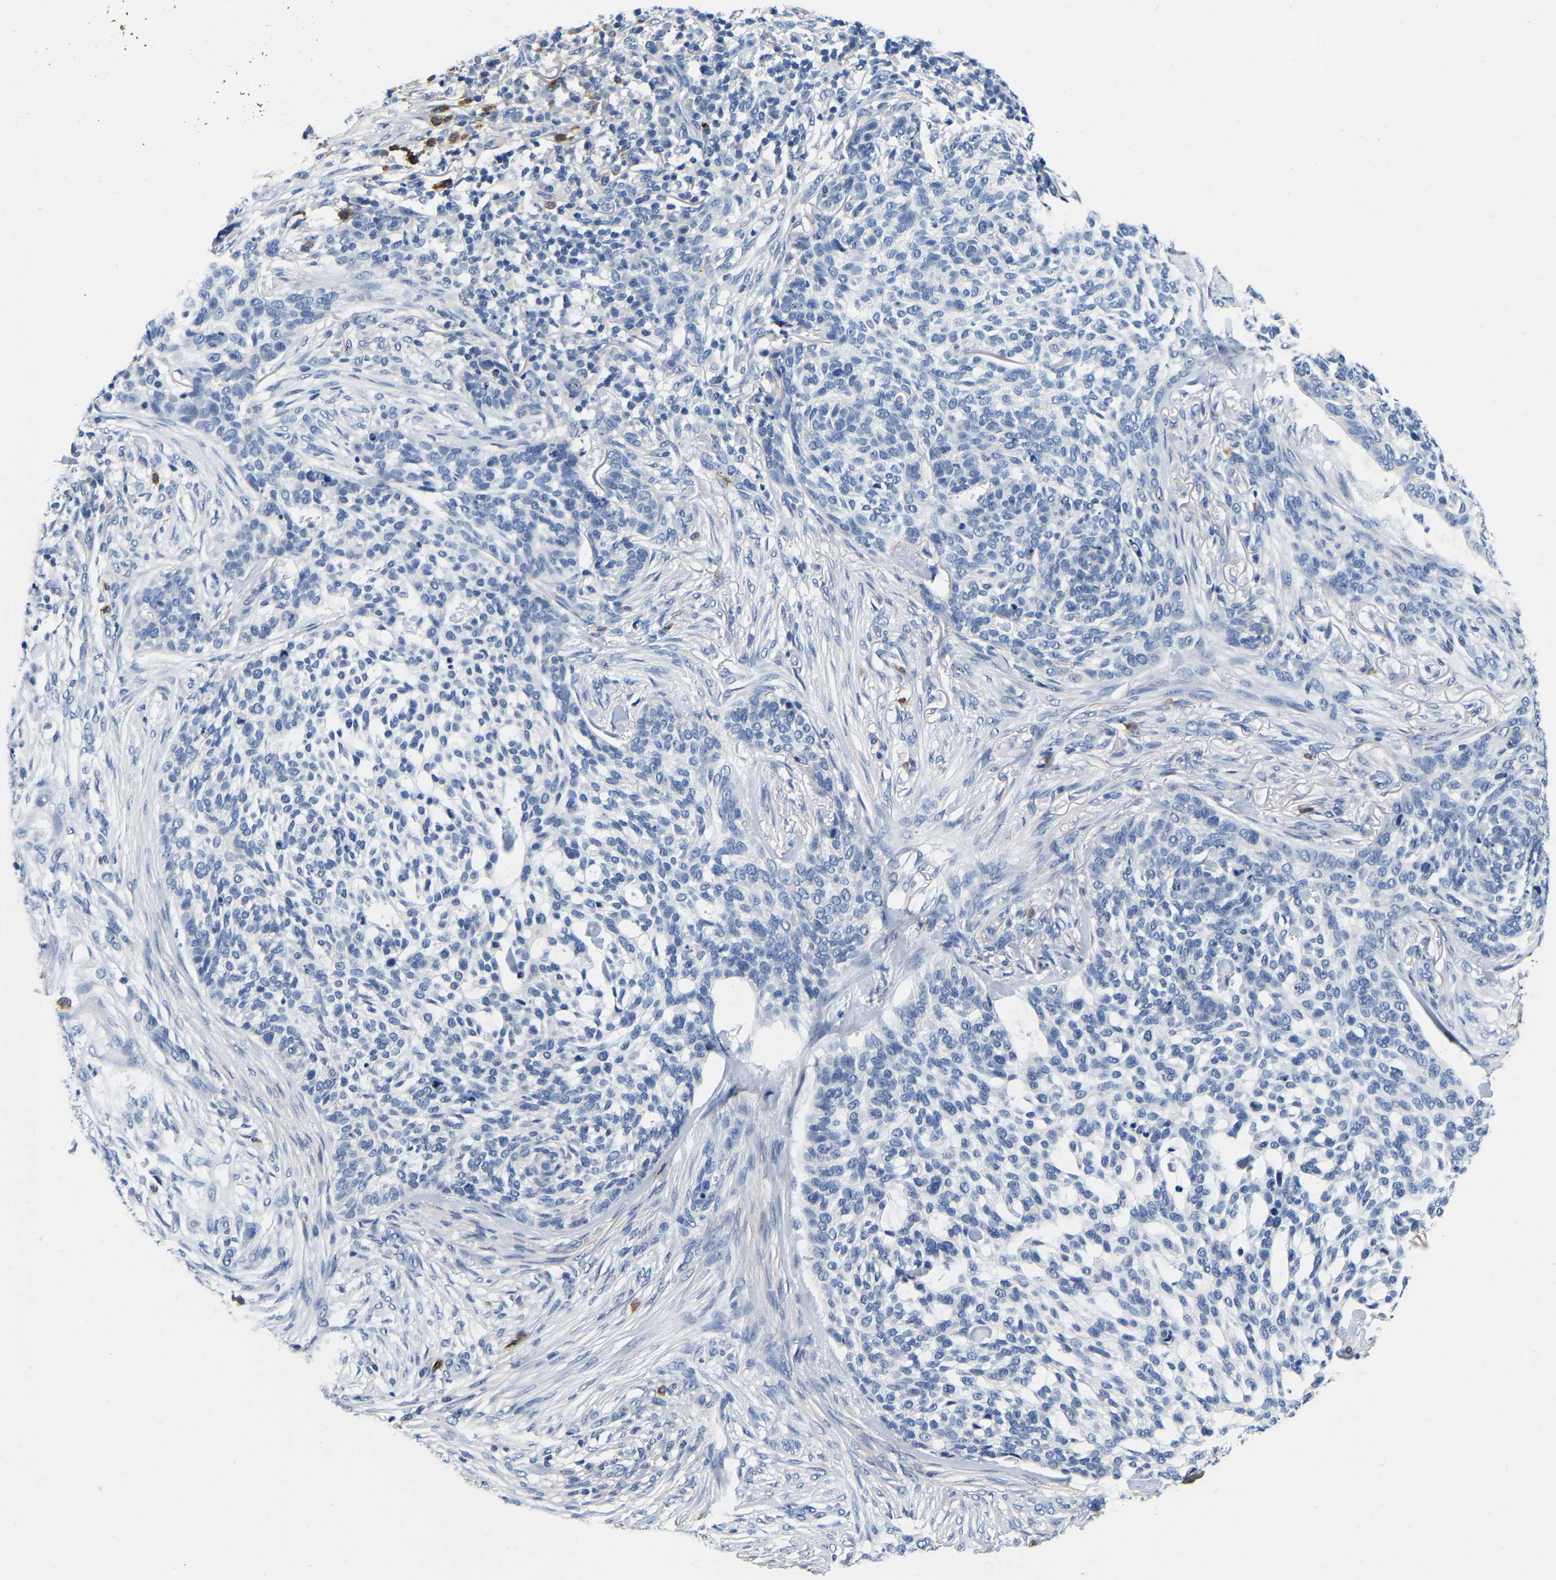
{"staining": {"intensity": "negative", "quantity": "none", "location": "none"}, "tissue": "skin cancer", "cell_type": "Tumor cells", "image_type": "cancer", "snomed": [{"axis": "morphology", "description": "Basal cell carcinoma"}, {"axis": "topography", "description": "Skin"}], "caption": "Skin basal cell carcinoma was stained to show a protein in brown. There is no significant staining in tumor cells.", "gene": "RAB27B", "patient": {"sex": "female", "age": 64}}